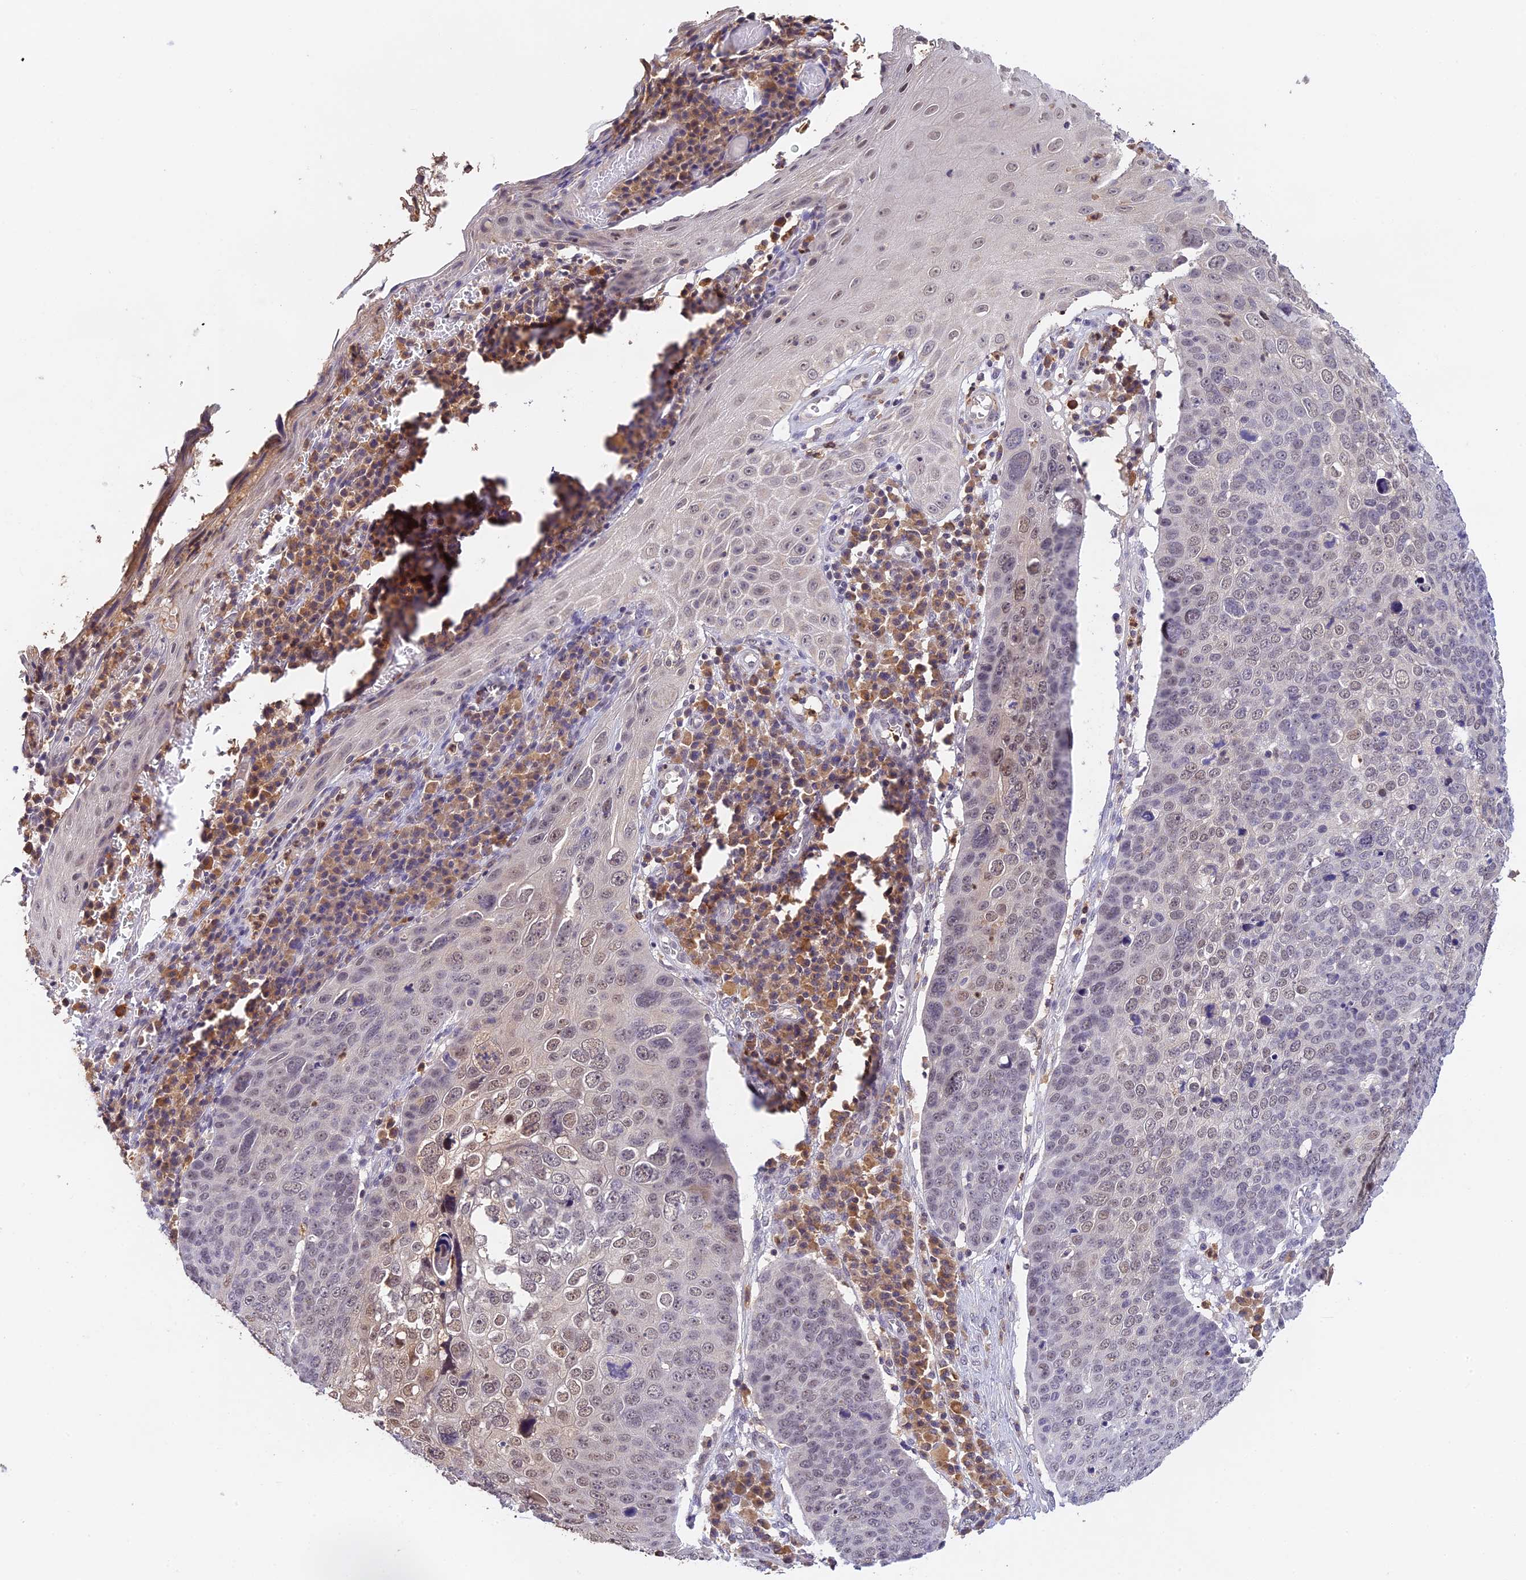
{"staining": {"intensity": "negative", "quantity": "none", "location": "none"}, "tissue": "skin cancer", "cell_type": "Tumor cells", "image_type": "cancer", "snomed": [{"axis": "morphology", "description": "Squamous cell carcinoma, NOS"}, {"axis": "topography", "description": "Skin"}], "caption": "Tumor cells are negative for protein expression in human skin squamous cell carcinoma. The staining was performed using DAB to visualize the protein expression in brown, while the nuclei were stained in blue with hematoxylin (Magnification: 20x).", "gene": "PEX16", "patient": {"sex": "male", "age": 71}}